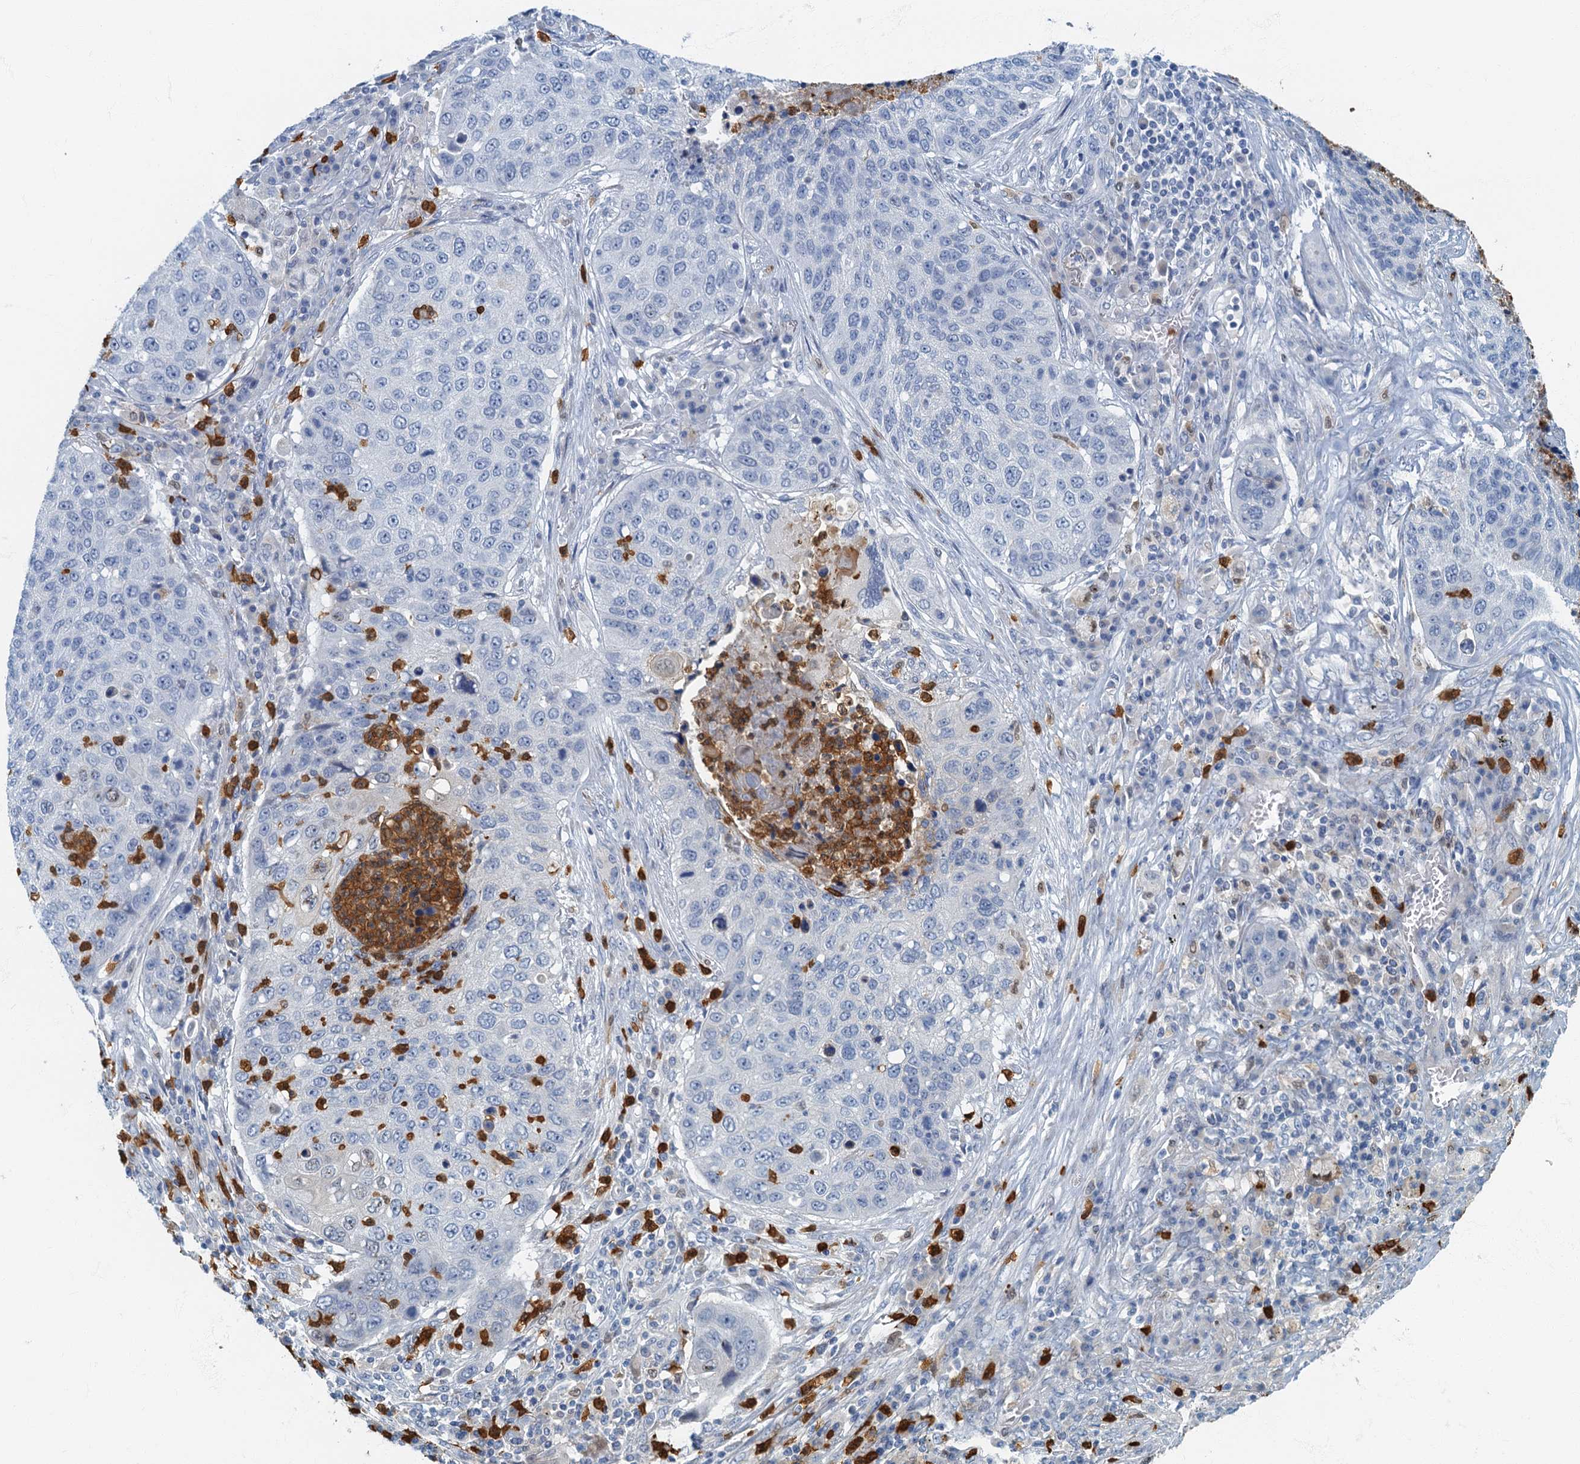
{"staining": {"intensity": "negative", "quantity": "none", "location": "none"}, "tissue": "lung cancer", "cell_type": "Tumor cells", "image_type": "cancer", "snomed": [{"axis": "morphology", "description": "Squamous cell carcinoma, NOS"}, {"axis": "topography", "description": "Lung"}], "caption": "Tumor cells show no significant staining in lung cancer (squamous cell carcinoma). (Stains: DAB (3,3'-diaminobenzidine) IHC with hematoxylin counter stain, Microscopy: brightfield microscopy at high magnification).", "gene": "ANKDD1A", "patient": {"sex": "female", "age": 63}}